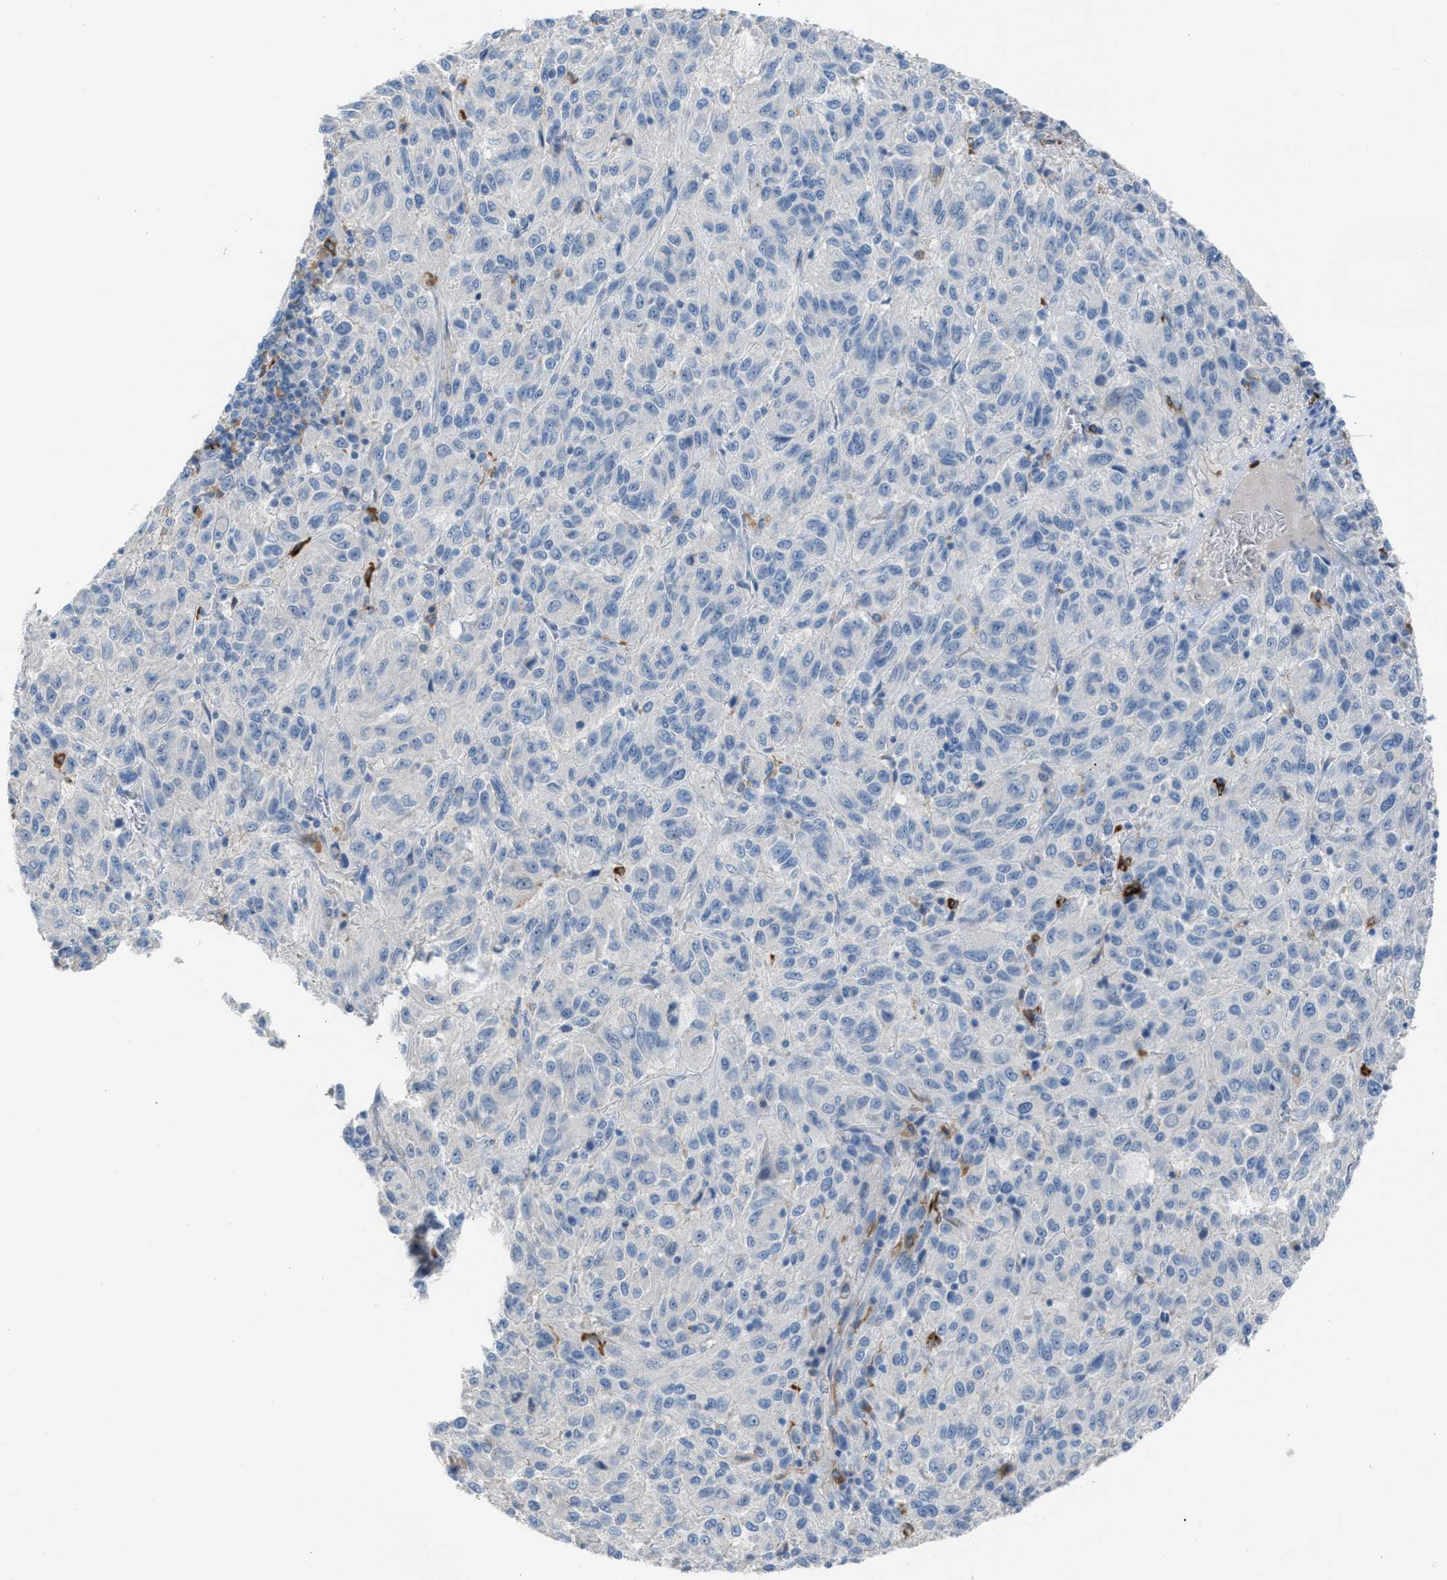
{"staining": {"intensity": "negative", "quantity": "none", "location": "none"}, "tissue": "melanoma", "cell_type": "Tumor cells", "image_type": "cancer", "snomed": [{"axis": "morphology", "description": "Malignant melanoma, Metastatic site"}, {"axis": "topography", "description": "Lung"}], "caption": "Tumor cells show no significant positivity in malignant melanoma (metastatic site). (DAB (3,3'-diaminobenzidine) immunohistochemistry visualized using brightfield microscopy, high magnification).", "gene": "CLEC10A", "patient": {"sex": "male", "age": 64}}